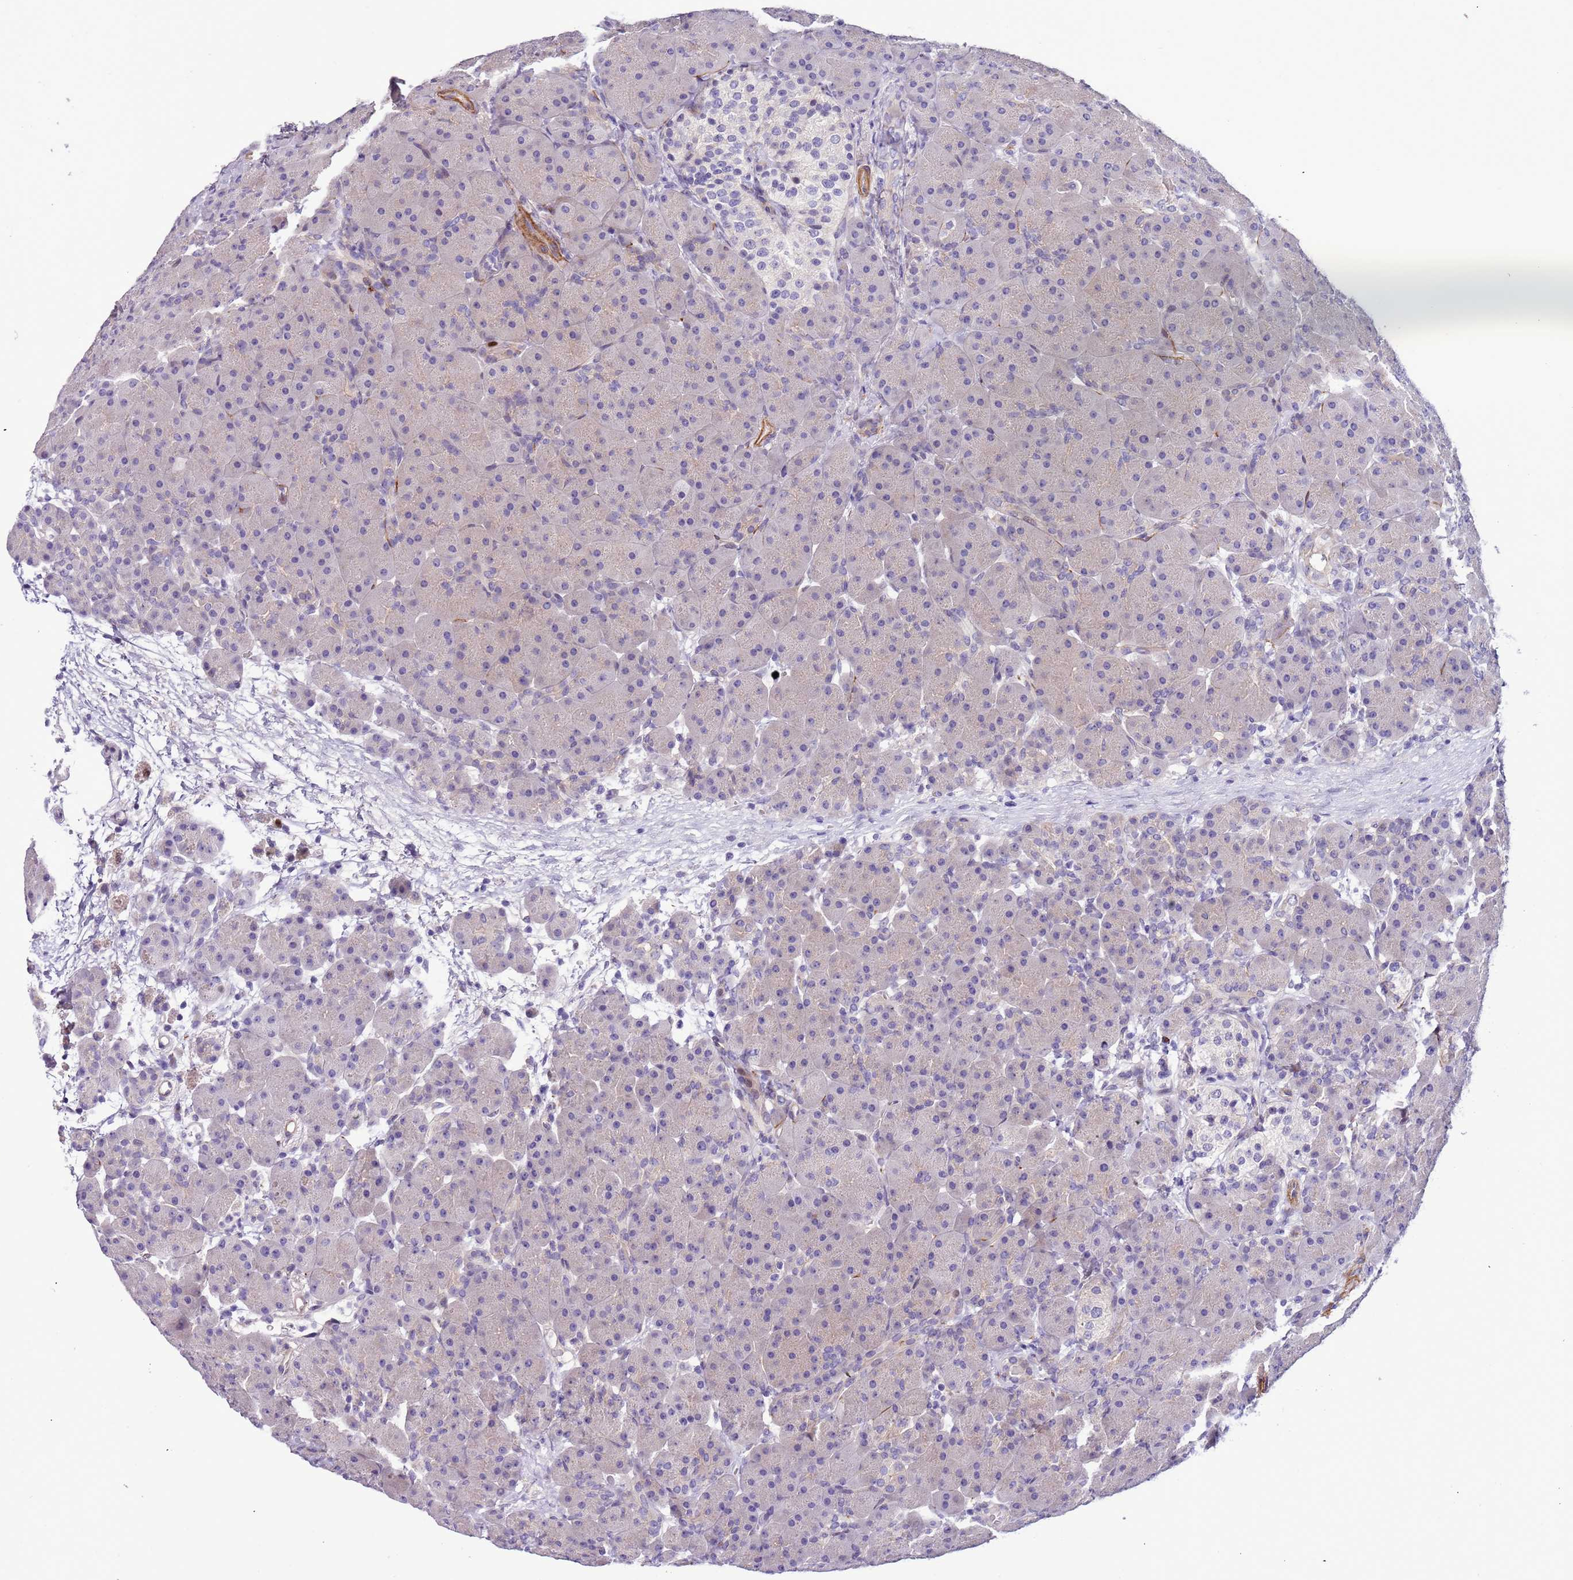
{"staining": {"intensity": "negative", "quantity": "none", "location": "none"}, "tissue": "pancreas", "cell_type": "Exocrine glandular cells", "image_type": "normal", "snomed": [{"axis": "morphology", "description": "Normal tissue, NOS"}, {"axis": "topography", "description": "Pancreas"}], "caption": "Immunohistochemistry (IHC) image of normal pancreas stained for a protein (brown), which exhibits no positivity in exocrine glandular cells. (IHC, brightfield microscopy, high magnification).", "gene": "PLEKHH1", "patient": {"sex": "male", "age": 66}}